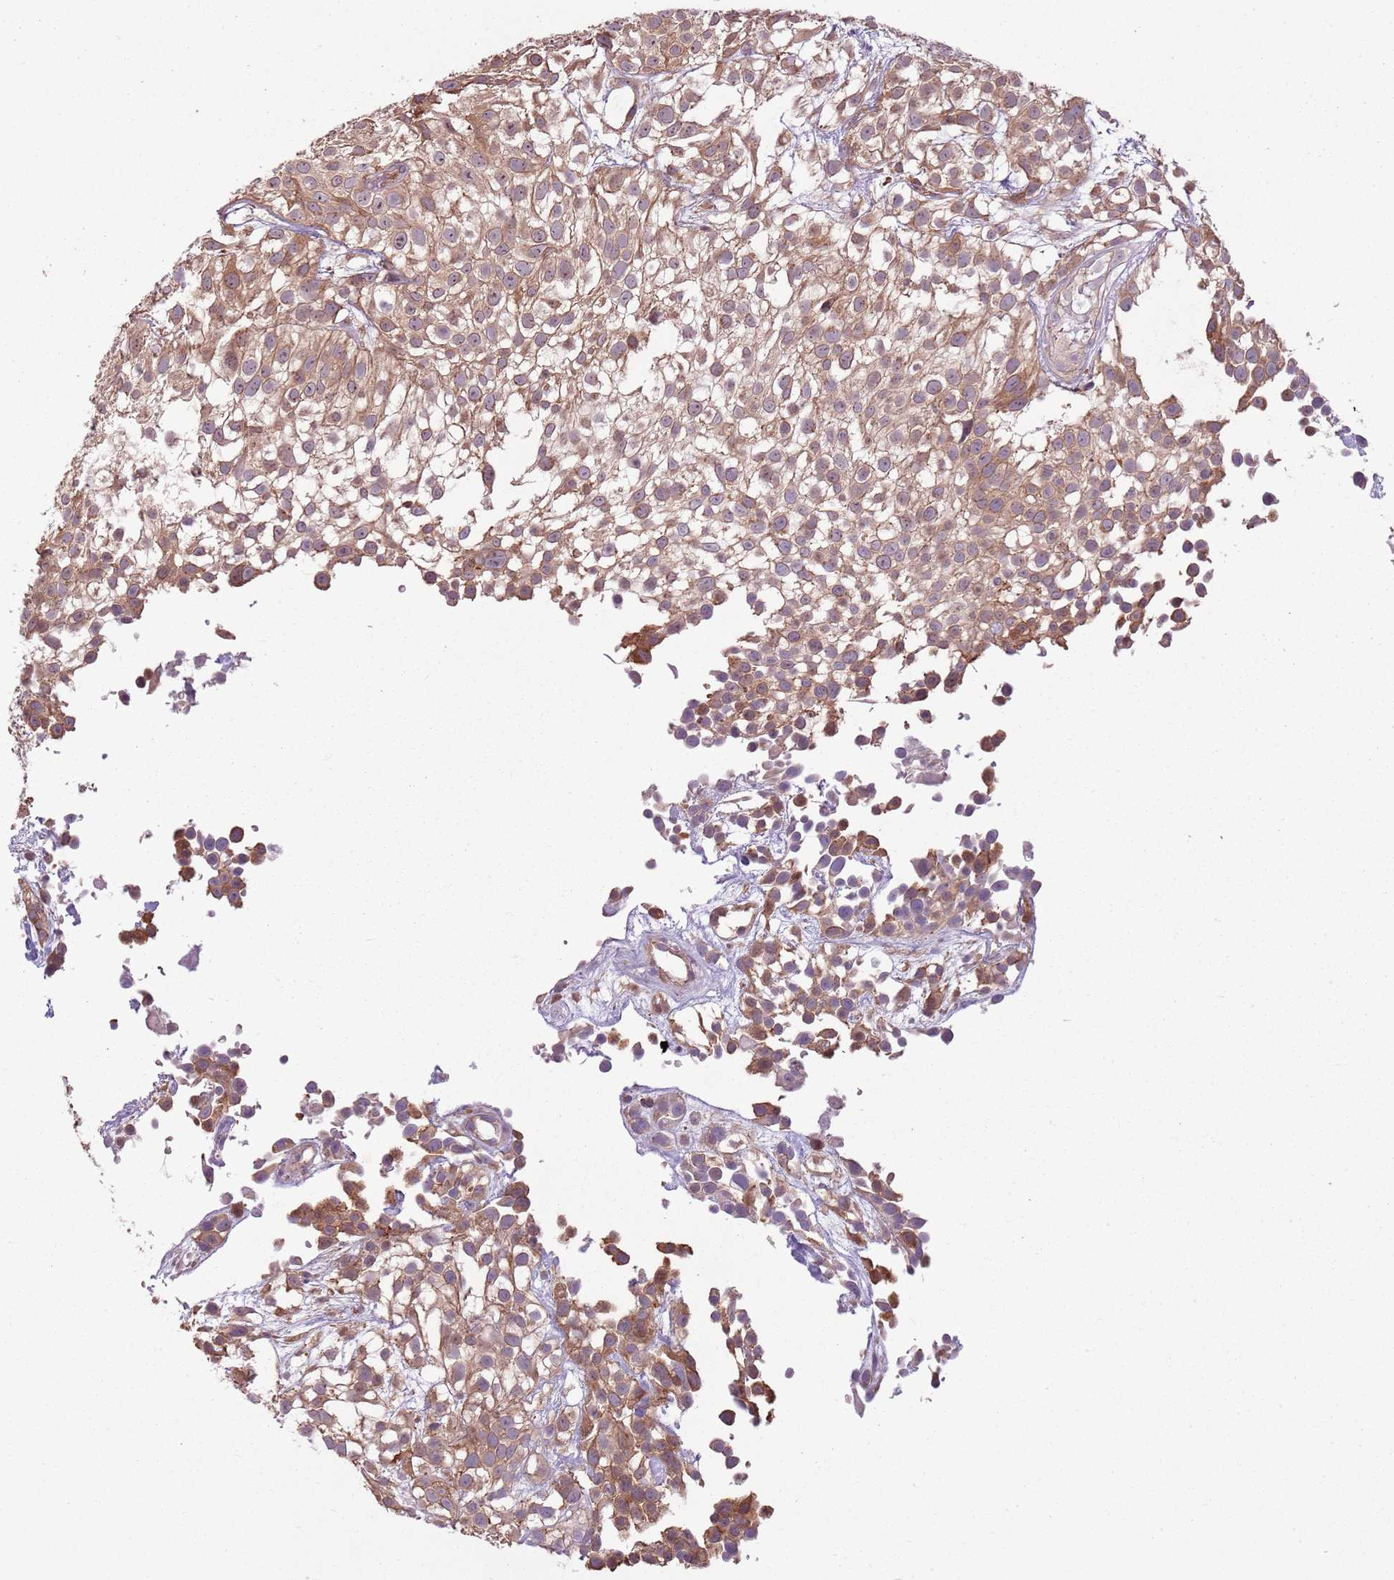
{"staining": {"intensity": "moderate", "quantity": ">75%", "location": "cytoplasmic/membranous"}, "tissue": "urothelial cancer", "cell_type": "Tumor cells", "image_type": "cancer", "snomed": [{"axis": "morphology", "description": "Urothelial carcinoma, High grade"}, {"axis": "topography", "description": "Urinary bladder"}], "caption": "This image exhibits immunohistochemistry (IHC) staining of urothelial cancer, with medium moderate cytoplasmic/membranous staining in approximately >75% of tumor cells.", "gene": "RPL21", "patient": {"sex": "male", "age": 56}}